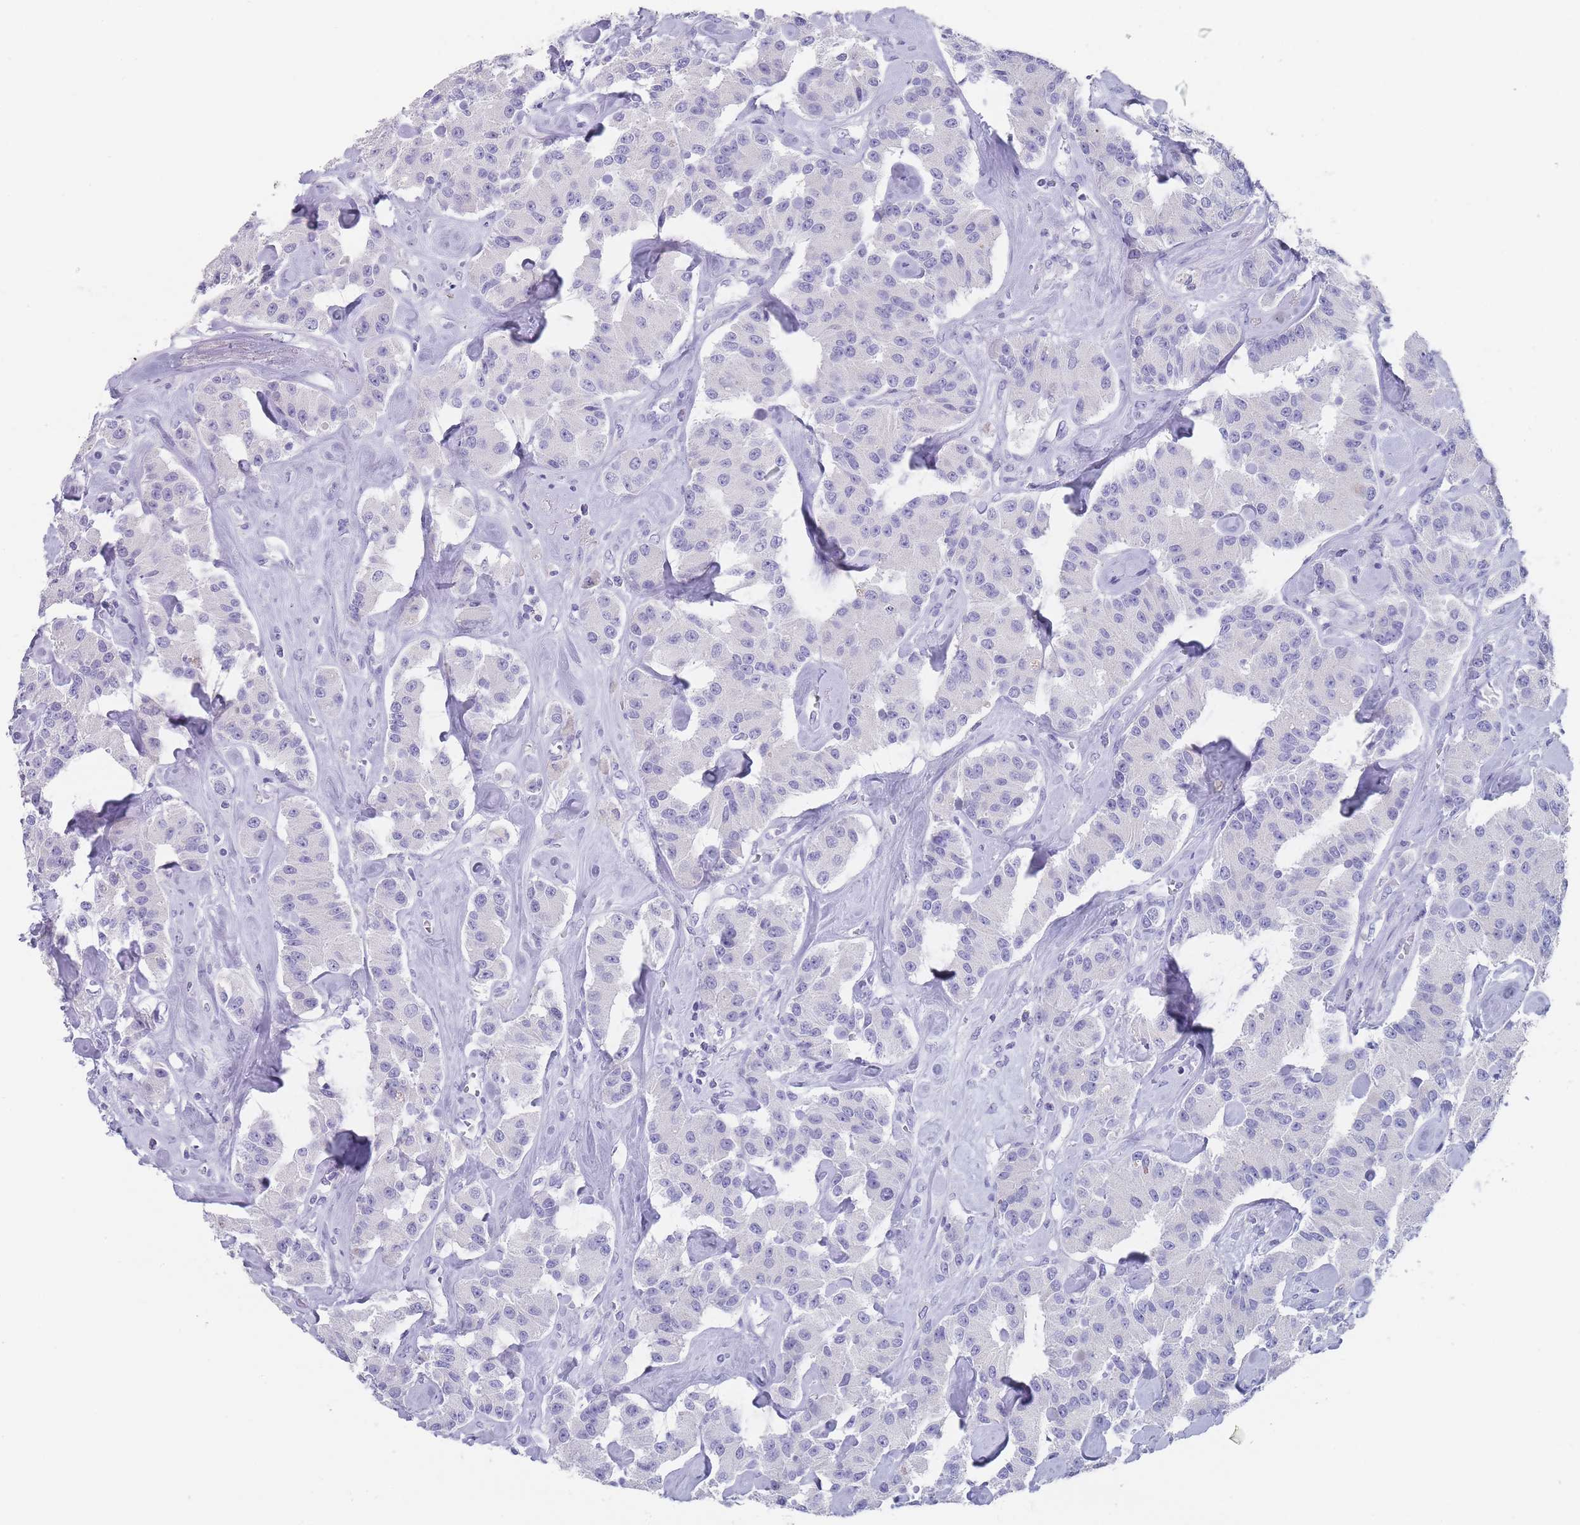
{"staining": {"intensity": "negative", "quantity": "none", "location": "none"}, "tissue": "carcinoid", "cell_type": "Tumor cells", "image_type": "cancer", "snomed": [{"axis": "morphology", "description": "Carcinoid, malignant, NOS"}, {"axis": "topography", "description": "Pancreas"}], "caption": "Tumor cells show no significant positivity in carcinoid. (Immunohistochemistry (ihc), brightfield microscopy, high magnification).", "gene": "RAB2B", "patient": {"sex": "male", "age": 41}}